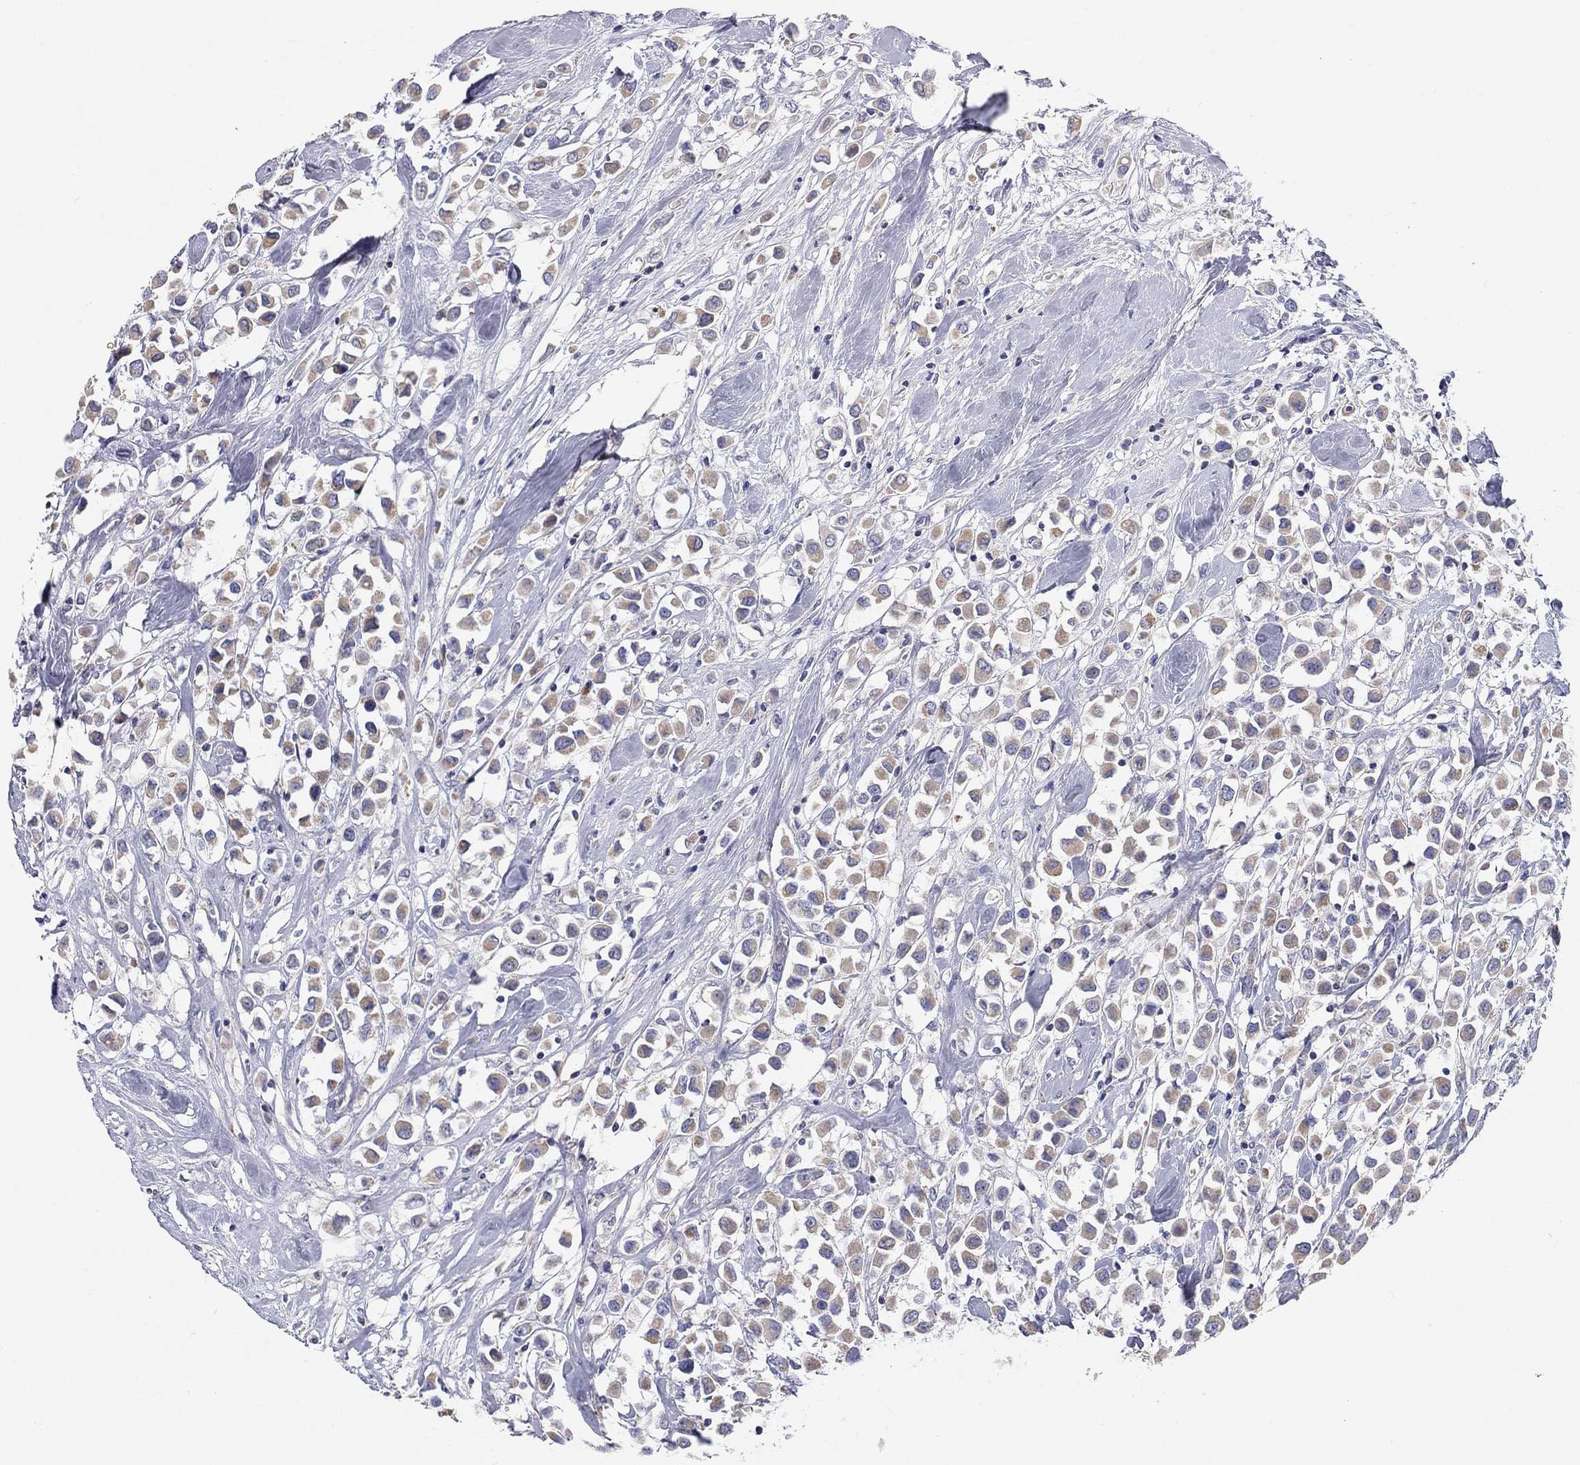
{"staining": {"intensity": "weak", "quantity": ">75%", "location": "cytoplasmic/membranous"}, "tissue": "breast cancer", "cell_type": "Tumor cells", "image_type": "cancer", "snomed": [{"axis": "morphology", "description": "Duct carcinoma"}, {"axis": "topography", "description": "Breast"}], "caption": "Breast infiltrating ductal carcinoma stained for a protein (brown) exhibits weak cytoplasmic/membranous positive expression in approximately >75% of tumor cells.", "gene": "RCAN1", "patient": {"sex": "female", "age": 61}}